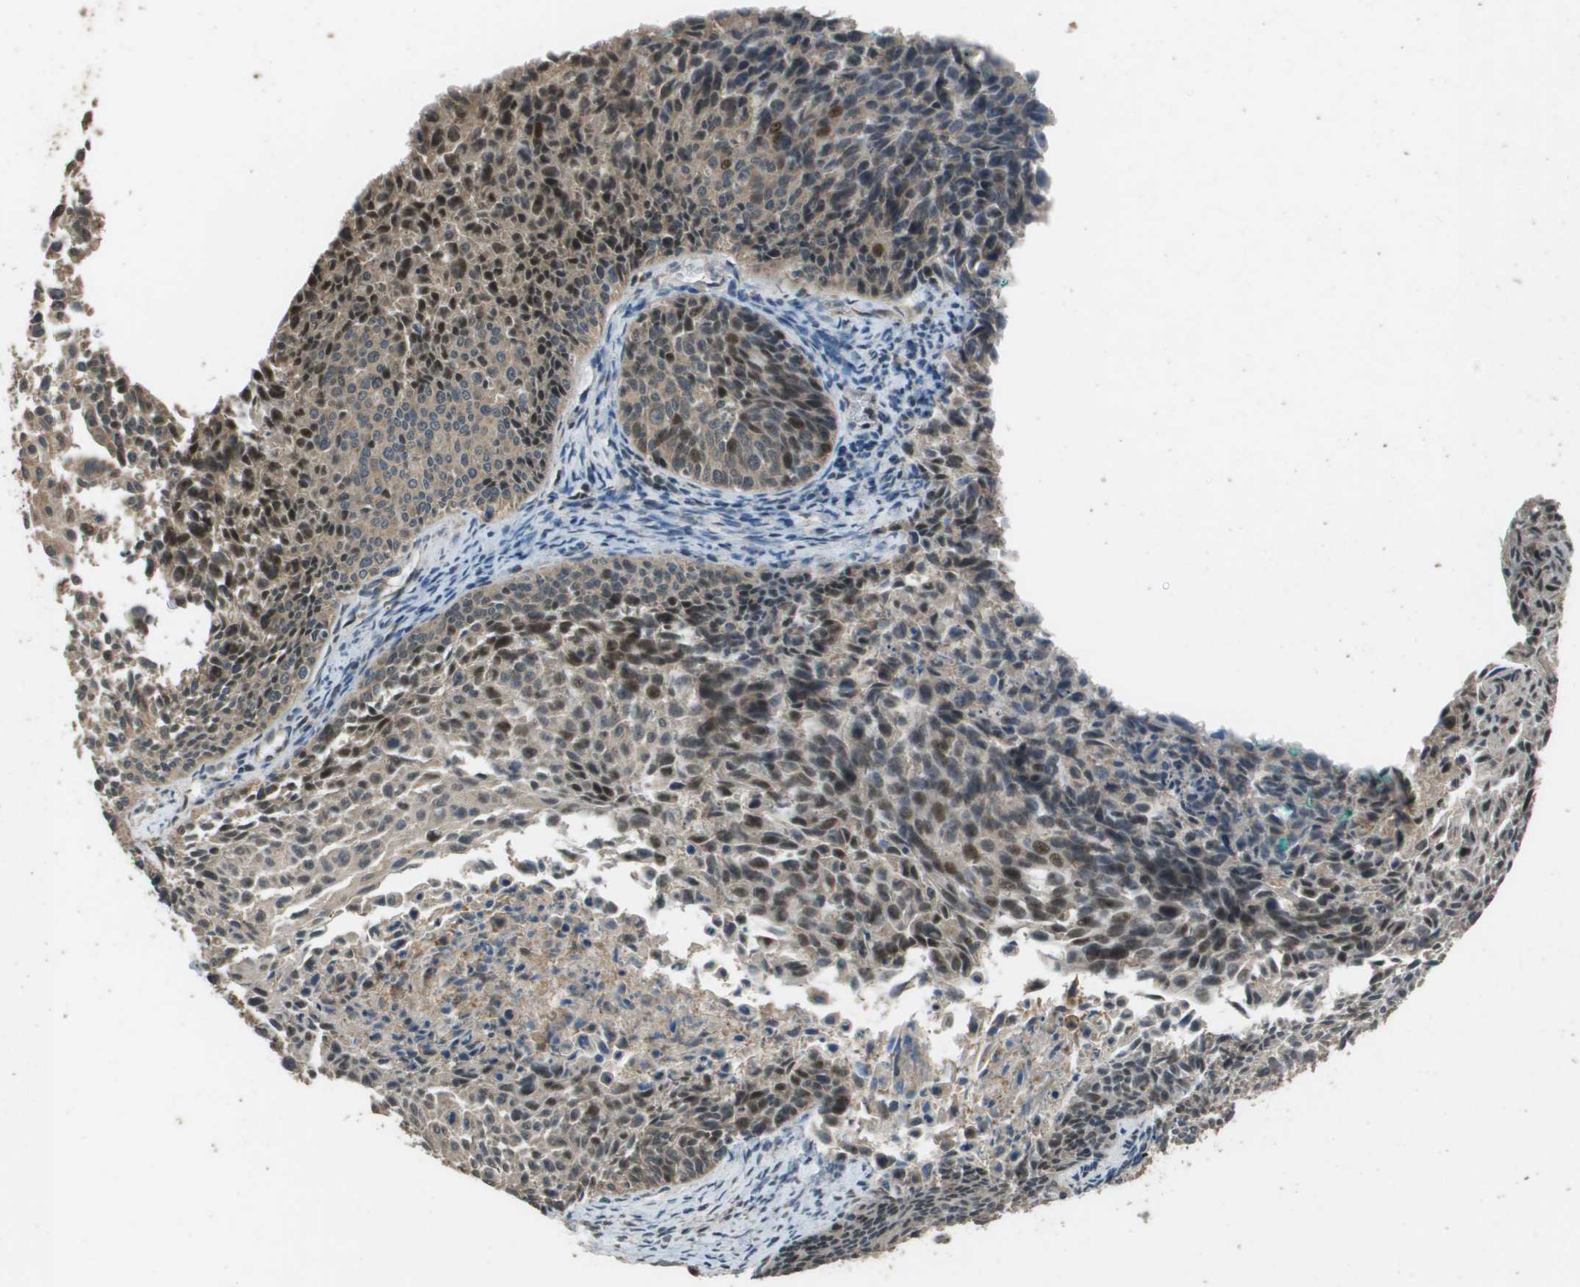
{"staining": {"intensity": "moderate", "quantity": ">75%", "location": "cytoplasmic/membranous,nuclear"}, "tissue": "cervical cancer", "cell_type": "Tumor cells", "image_type": "cancer", "snomed": [{"axis": "morphology", "description": "Squamous cell carcinoma, NOS"}, {"axis": "topography", "description": "Cervix"}], "caption": "Moderate cytoplasmic/membranous and nuclear staining is identified in approximately >75% of tumor cells in squamous cell carcinoma (cervical).", "gene": "FIG4", "patient": {"sex": "female", "age": 55}}